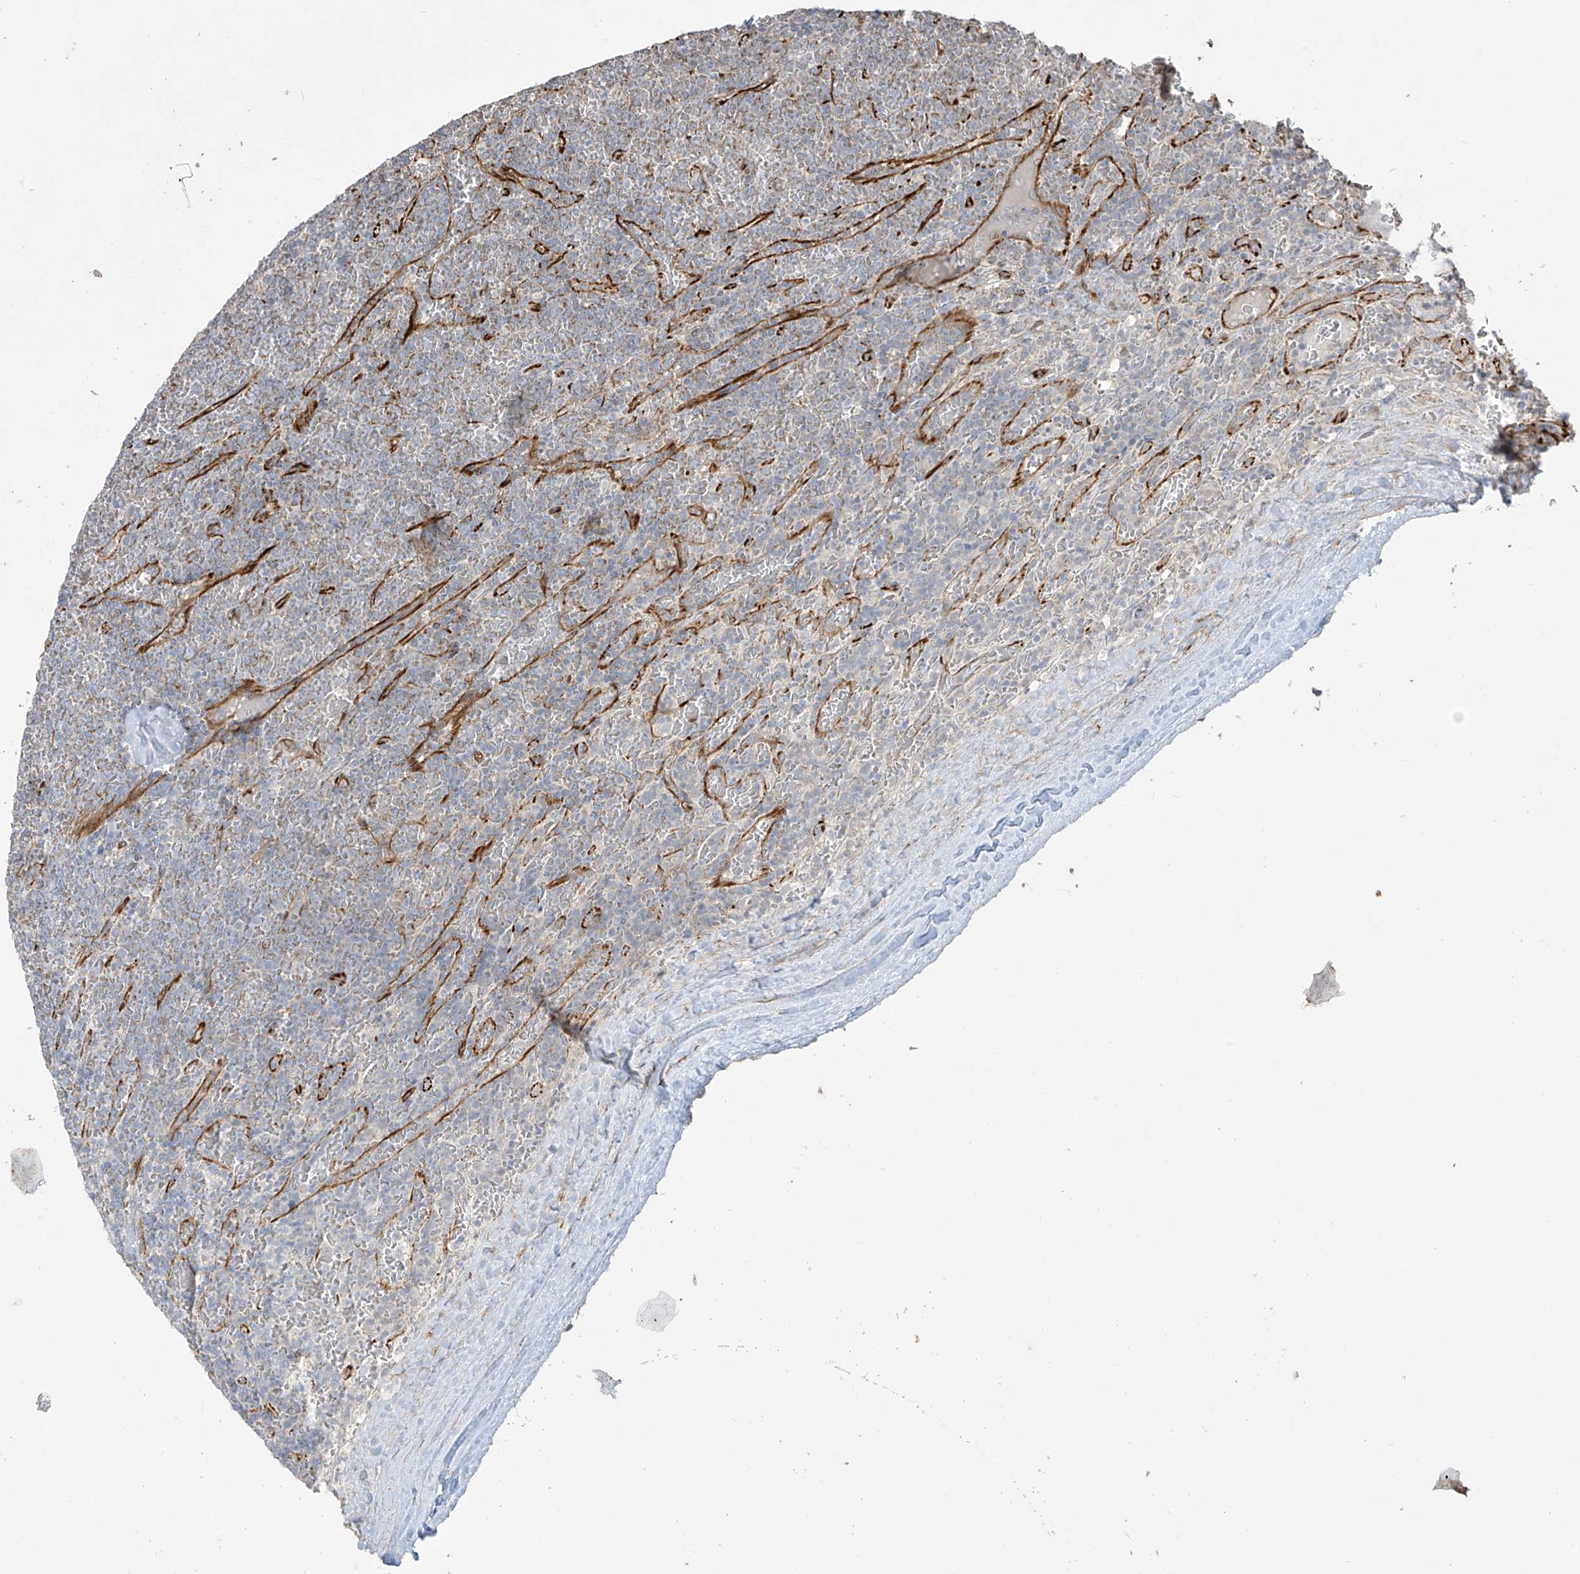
{"staining": {"intensity": "negative", "quantity": "none", "location": "none"}, "tissue": "lymphoma", "cell_type": "Tumor cells", "image_type": "cancer", "snomed": [{"axis": "morphology", "description": "Malignant lymphoma, non-Hodgkin's type, Low grade"}, {"axis": "topography", "description": "Spleen"}], "caption": "Tumor cells show no significant positivity in lymphoma. Brightfield microscopy of immunohistochemistry stained with DAB (brown) and hematoxylin (blue), captured at high magnification.", "gene": "DCDC2", "patient": {"sex": "female", "age": 19}}